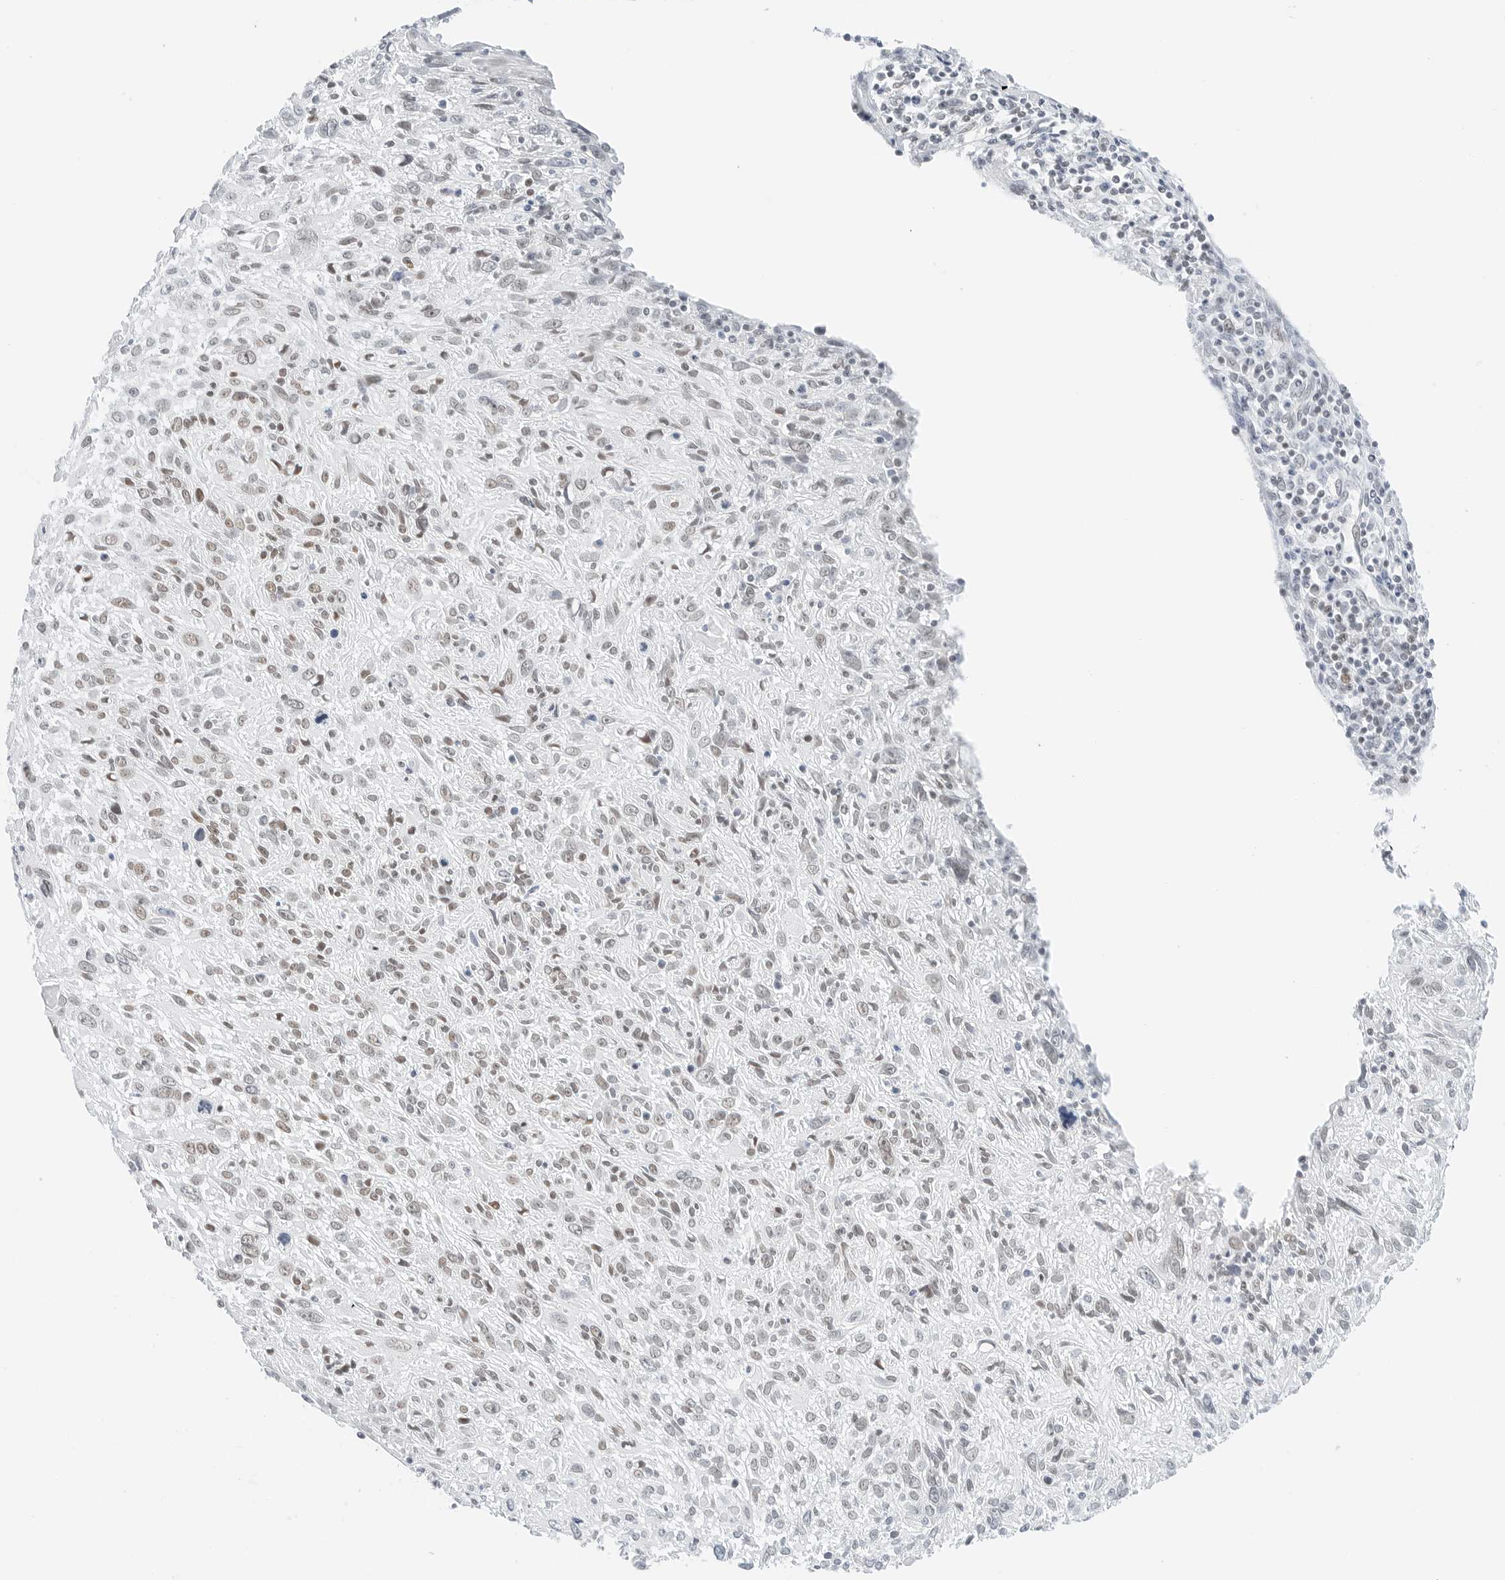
{"staining": {"intensity": "weak", "quantity": "25%-75%", "location": "nuclear"}, "tissue": "cervical cancer", "cell_type": "Tumor cells", "image_type": "cancer", "snomed": [{"axis": "morphology", "description": "Squamous cell carcinoma, NOS"}, {"axis": "topography", "description": "Cervix"}], "caption": "Tumor cells exhibit low levels of weak nuclear staining in approximately 25%-75% of cells in human cervical squamous cell carcinoma. The staining was performed using DAB to visualize the protein expression in brown, while the nuclei were stained in blue with hematoxylin (Magnification: 20x).", "gene": "CRTC2", "patient": {"sex": "female", "age": 51}}